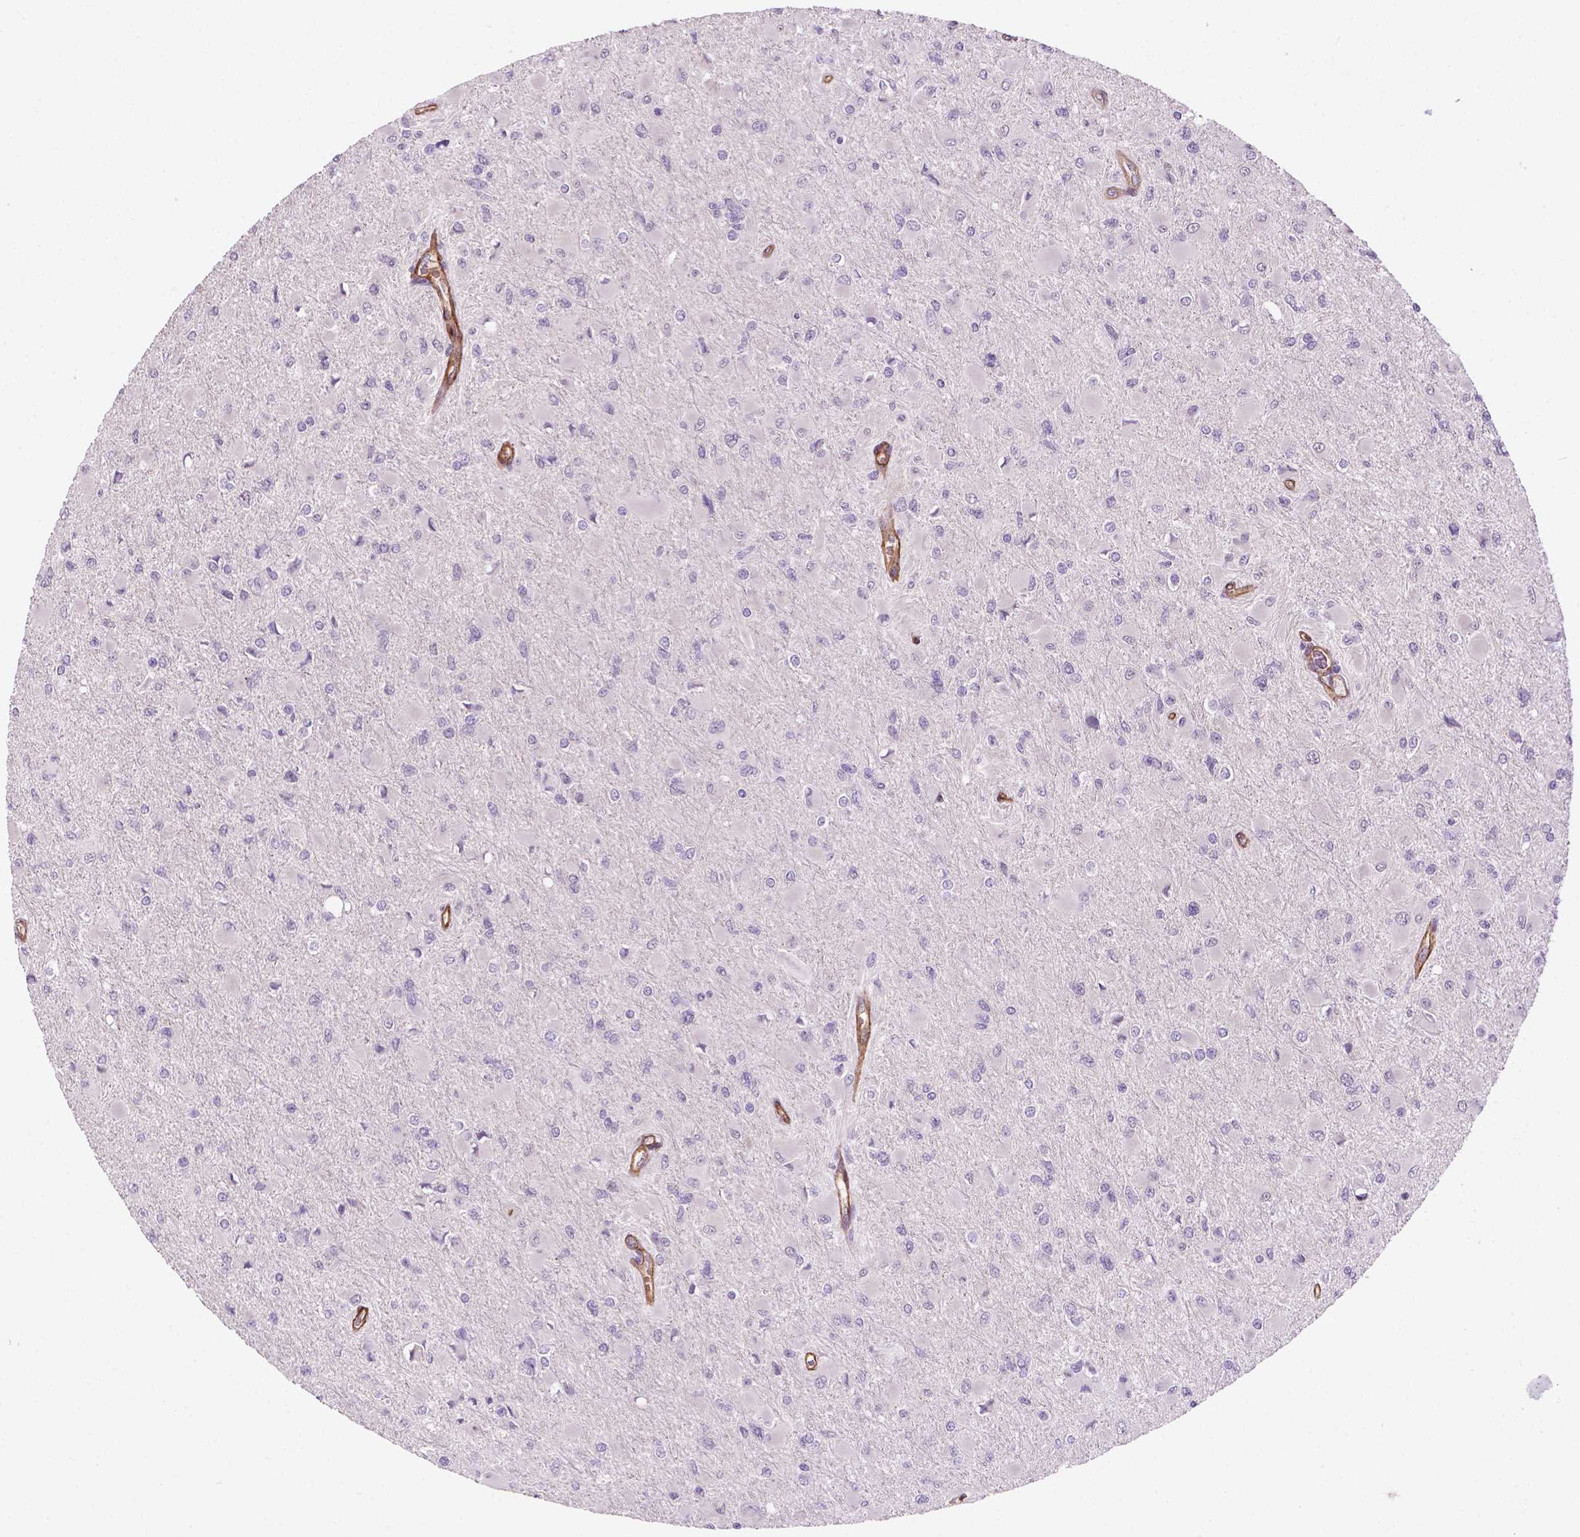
{"staining": {"intensity": "negative", "quantity": "none", "location": "none"}, "tissue": "glioma", "cell_type": "Tumor cells", "image_type": "cancer", "snomed": [{"axis": "morphology", "description": "Glioma, malignant, High grade"}, {"axis": "topography", "description": "Cerebral cortex"}], "caption": "Immunohistochemistry (IHC) of human malignant glioma (high-grade) displays no positivity in tumor cells.", "gene": "EGFL8", "patient": {"sex": "female", "age": 36}}